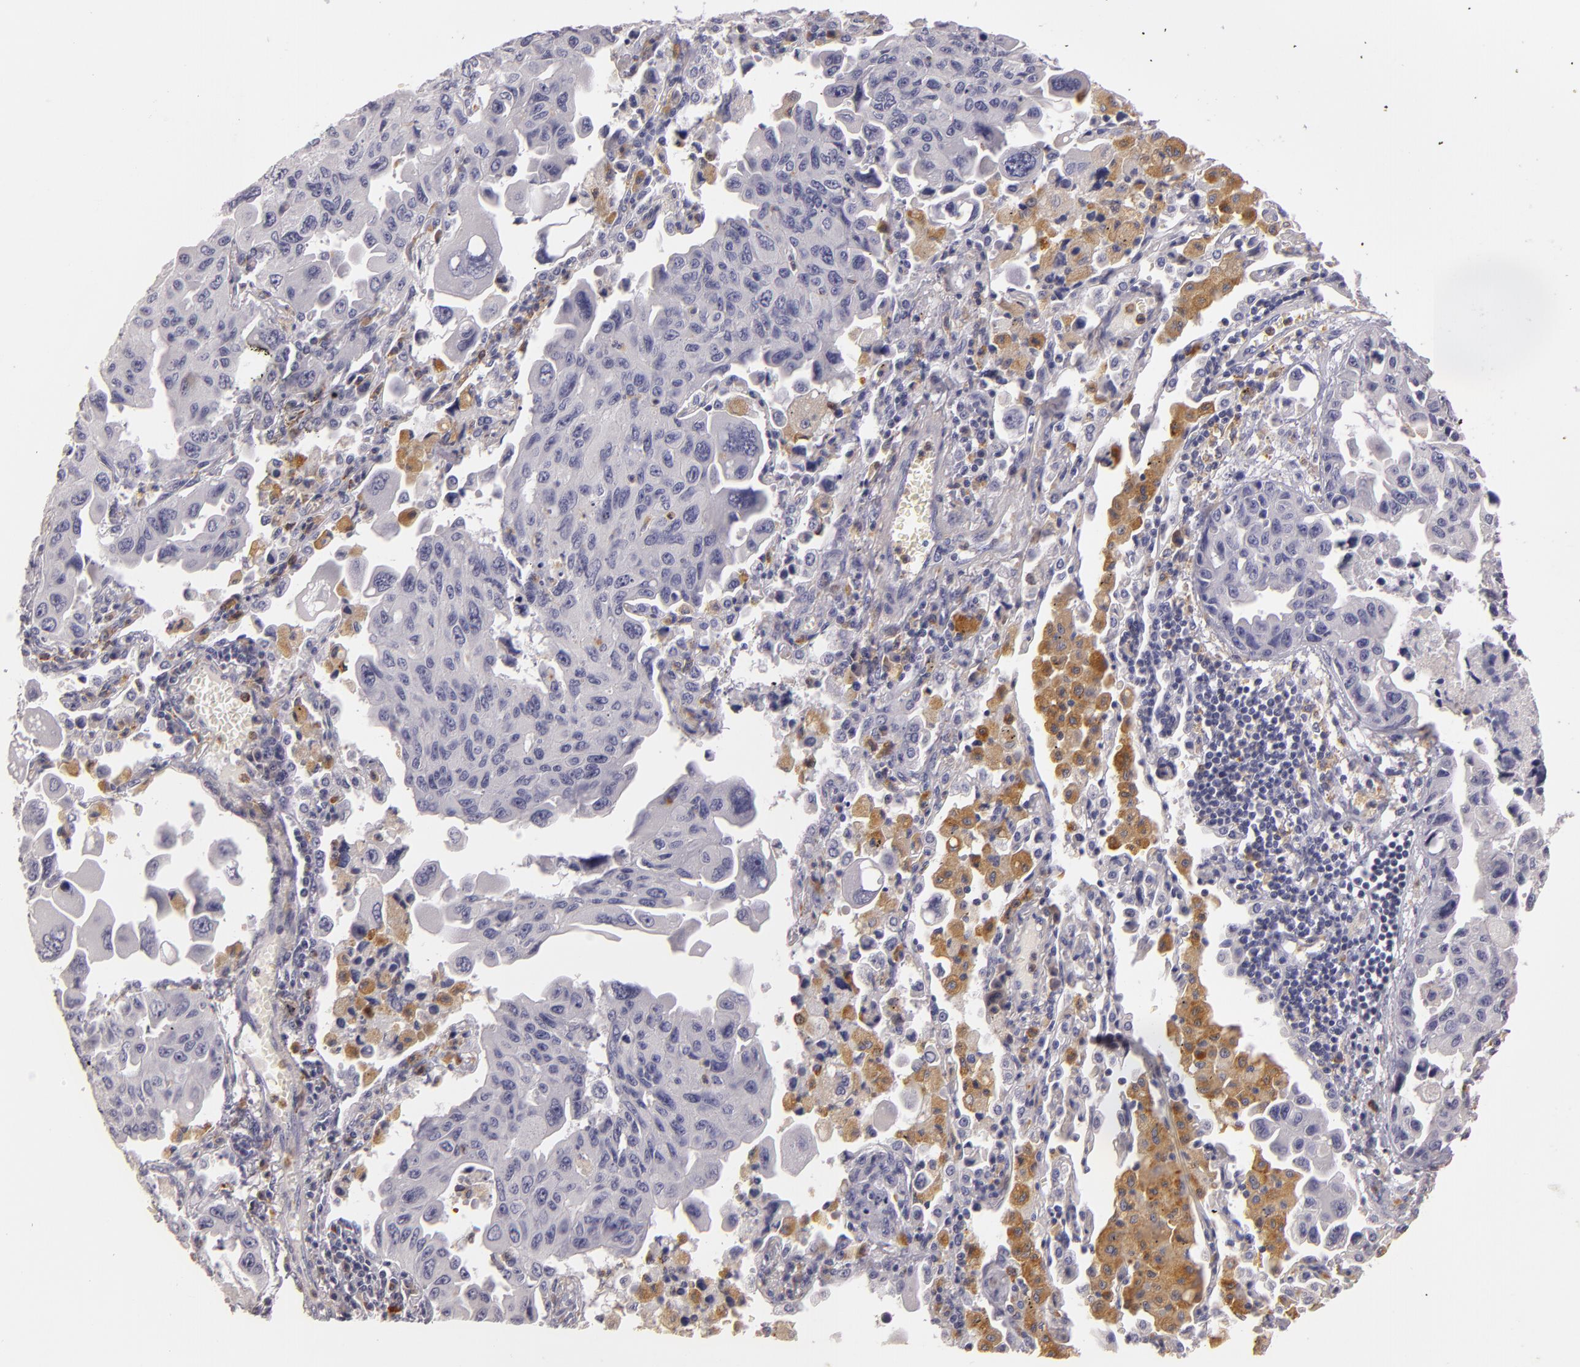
{"staining": {"intensity": "negative", "quantity": "none", "location": "none"}, "tissue": "lung cancer", "cell_type": "Tumor cells", "image_type": "cancer", "snomed": [{"axis": "morphology", "description": "Adenocarcinoma, NOS"}, {"axis": "topography", "description": "Lung"}], "caption": "High magnification brightfield microscopy of adenocarcinoma (lung) stained with DAB (3,3'-diaminobenzidine) (brown) and counterstained with hematoxylin (blue): tumor cells show no significant staining.", "gene": "TLR8", "patient": {"sex": "male", "age": 64}}